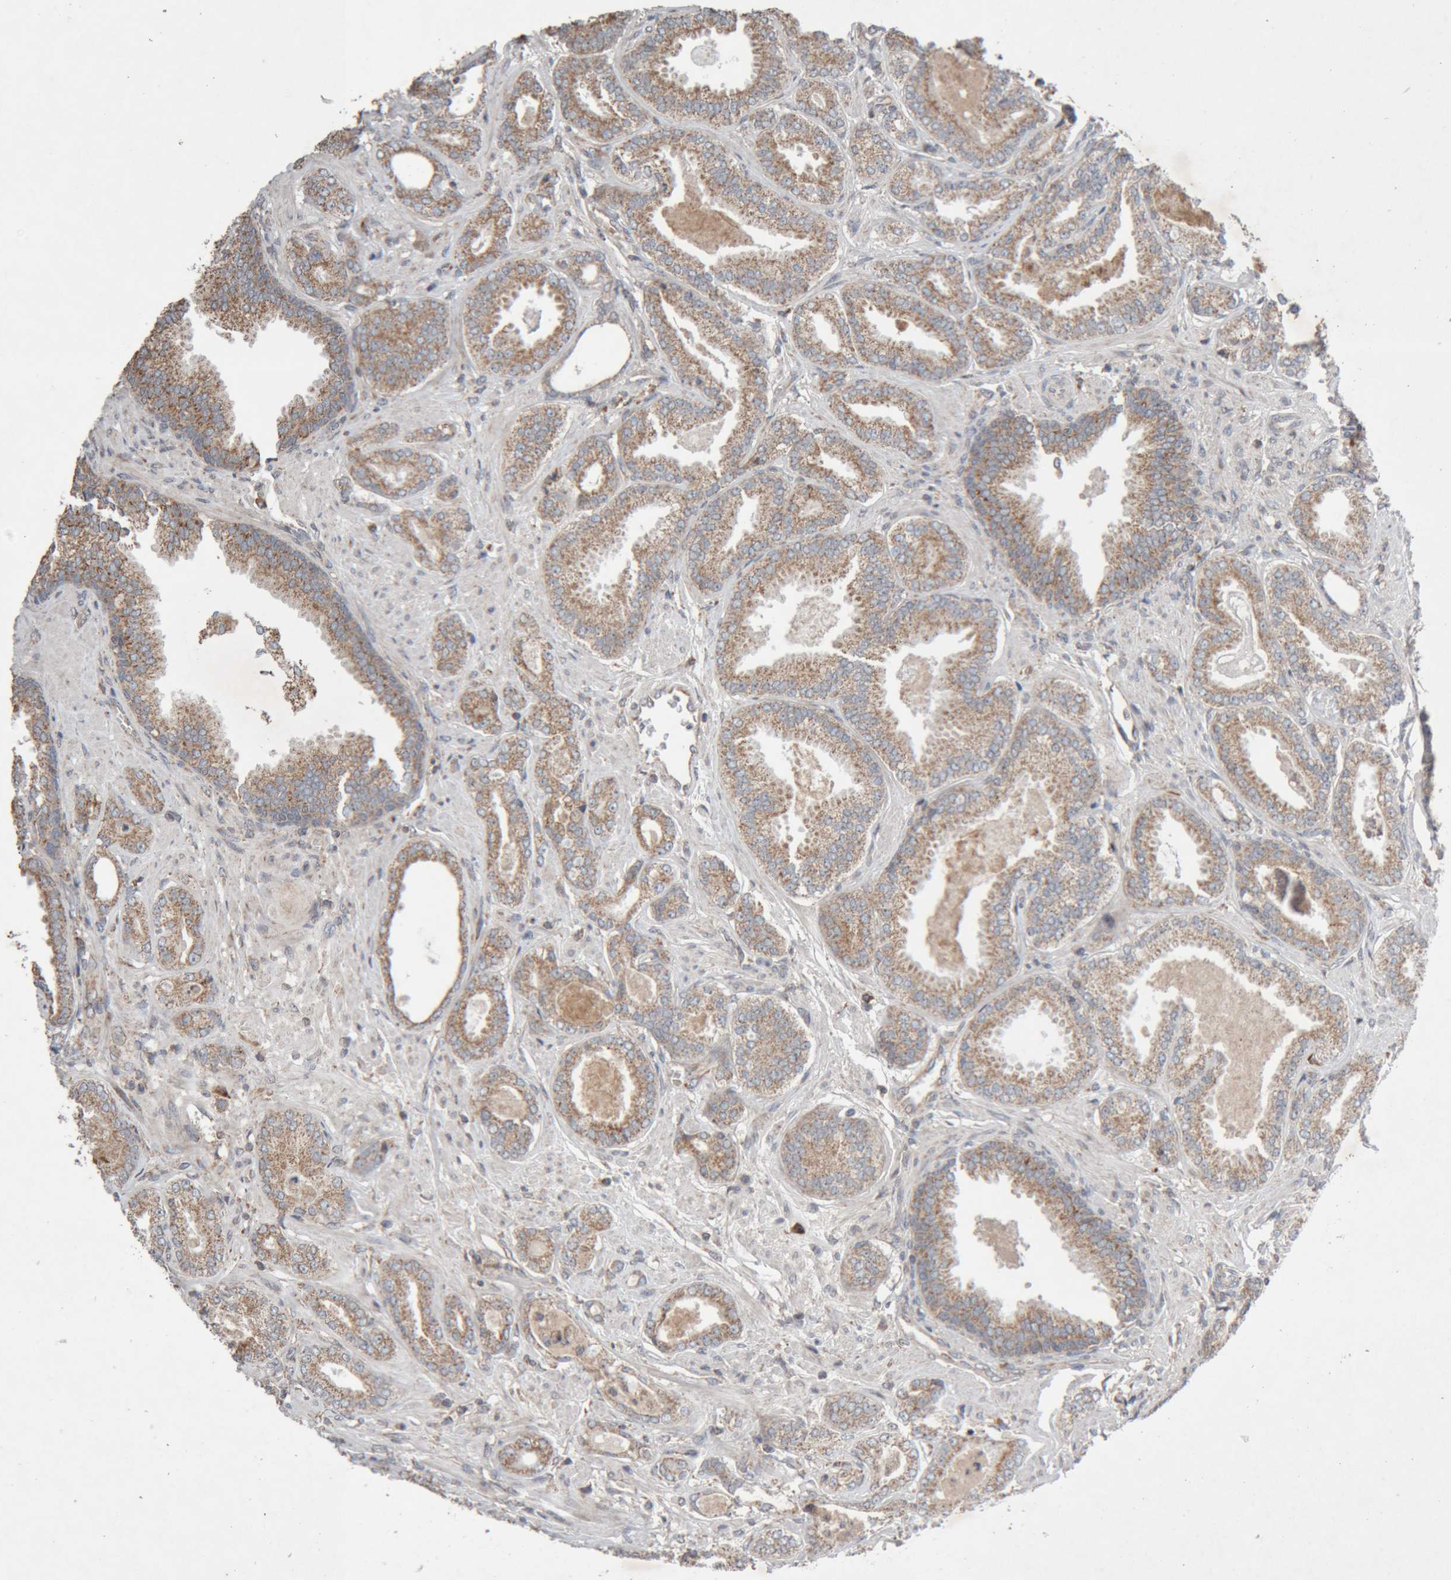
{"staining": {"intensity": "moderate", "quantity": ">75%", "location": "cytoplasmic/membranous"}, "tissue": "prostate cancer", "cell_type": "Tumor cells", "image_type": "cancer", "snomed": [{"axis": "morphology", "description": "Adenocarcinoma, Low grade"}, {"axis": "topography", "description": "Prostate"}], "caption": "Moderate cytoplasmic/membranous staining is present in approximately >75% of tumor cells in prostate cancer (adenocarcinoma (low-grade)). The protein of interest is stained brown, and the nuclei are stained in blue (DAB (3,3'-diaminobenzidine) IHC with brightfield microscopy, high magnification).", "gene": "KIF21B", "patient": {"sex": "male", "age": 71}}